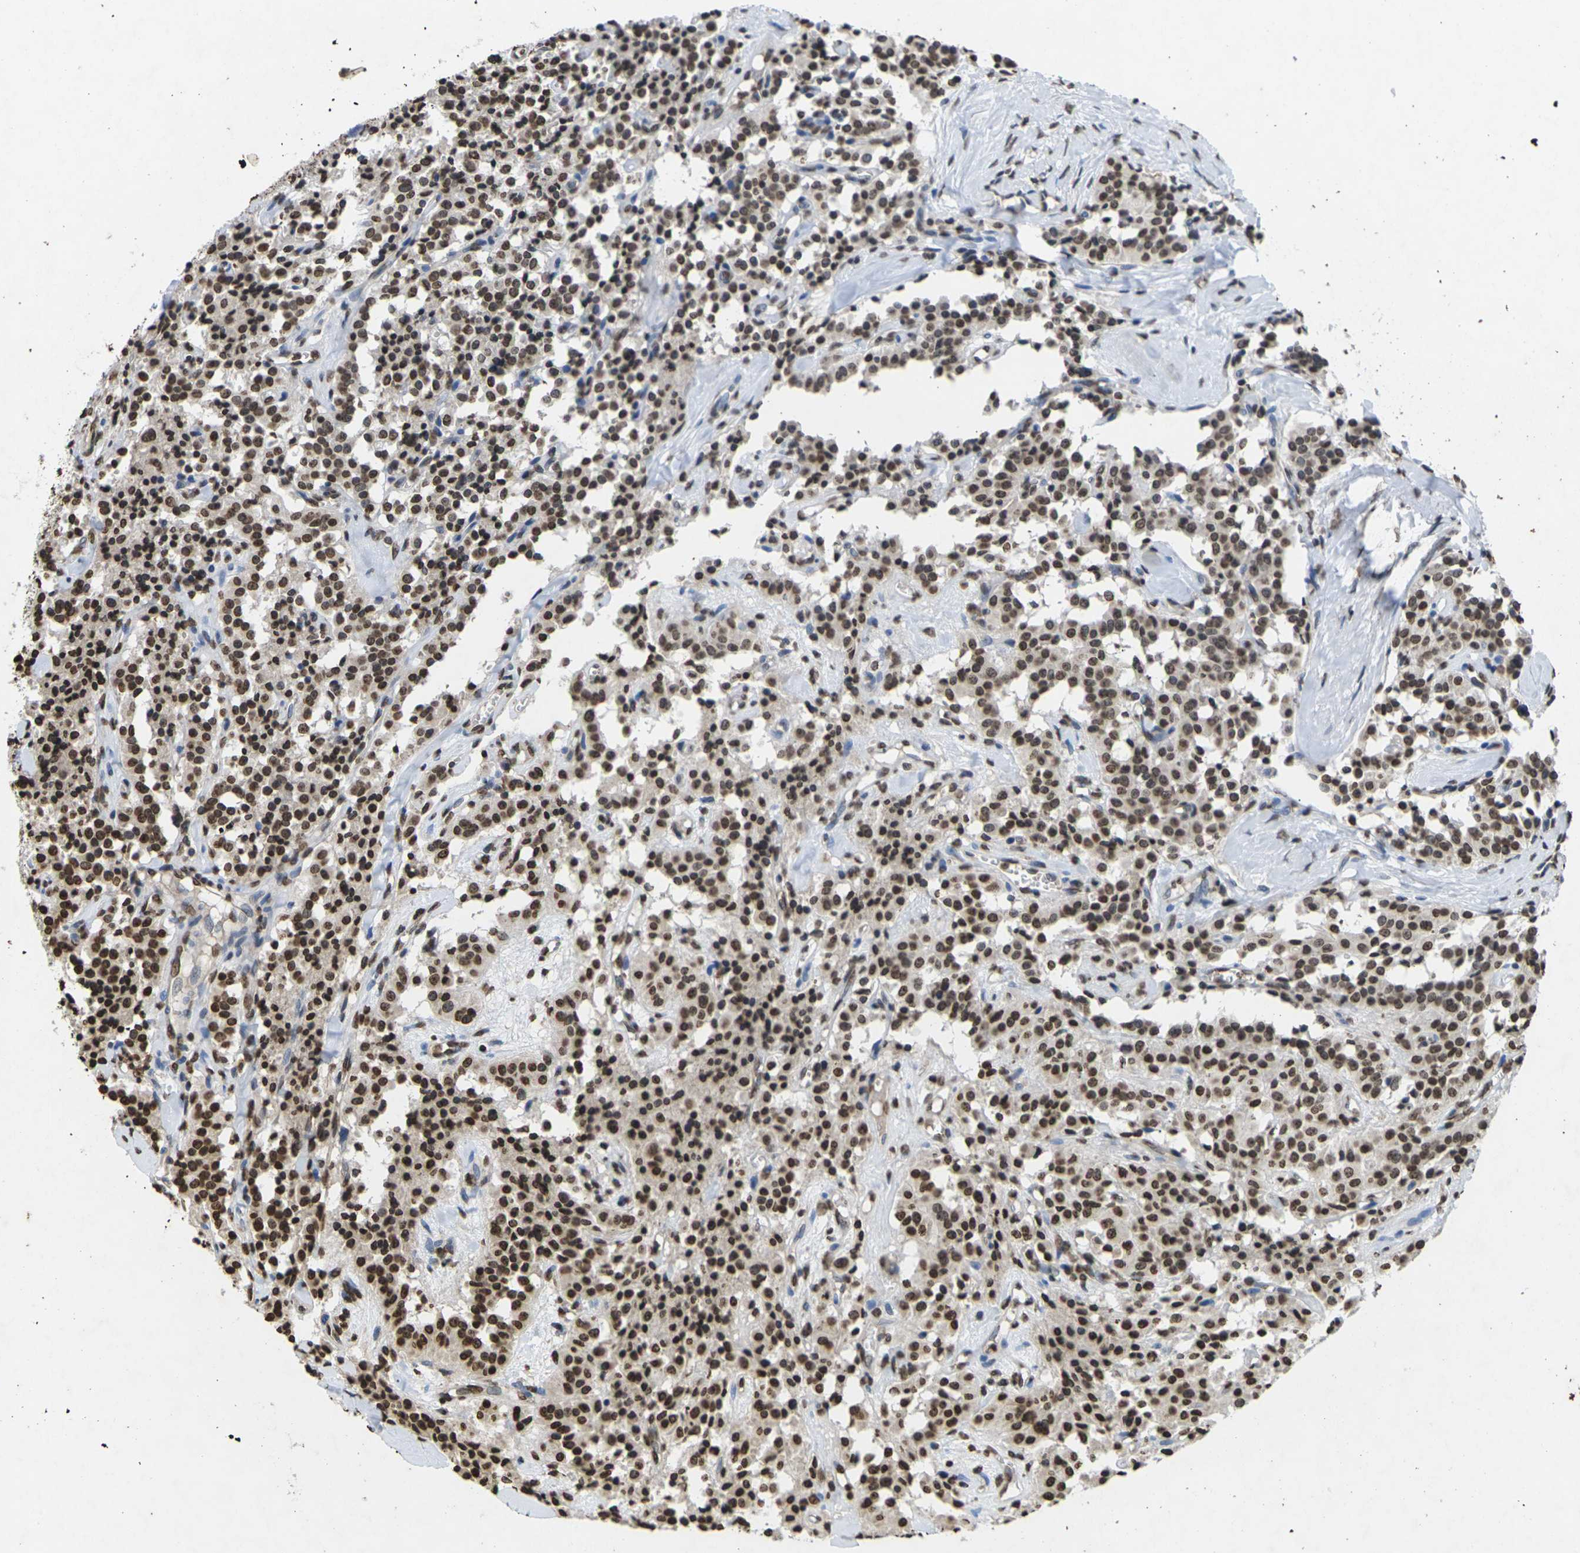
{"staining": {"intensity": "strong", "quantity": ">75%", "location": "nuclear"}, "tissue": "carcinoid", "cell_type": "Tumor cells", "image_type": "cancer", "snomed": [{"axis": "morphology", "description": "Carcinoid, malignant, NOS"}, {"axis": "topography", "description": "Lung"}], "caption": "This is an image of IHC staining of carcinoid, which shows strong staining in the nuclear of tumor cells.", "gene": "EMSY", "patient": {"sex": "male", "age": 30}}